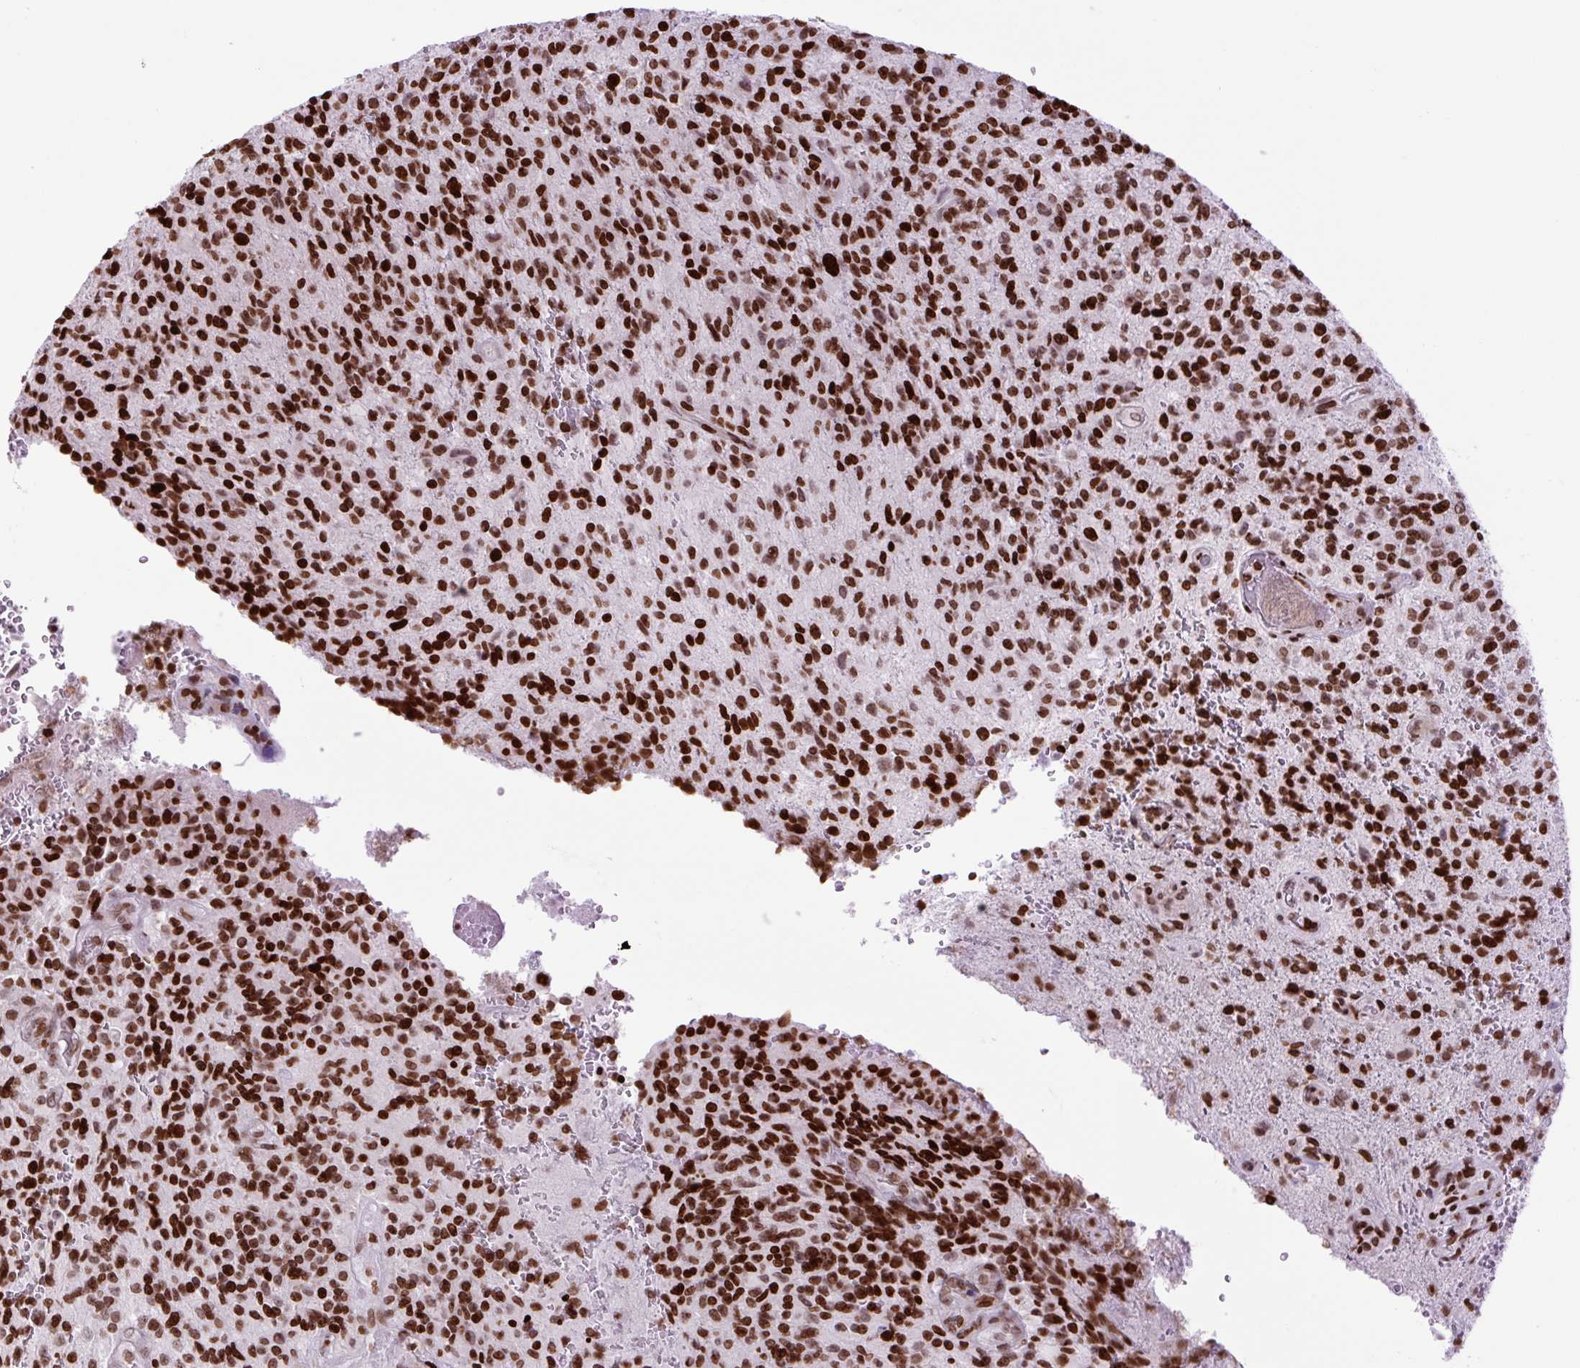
{"staining": {"intensity": "strong", "quantity": ">75%", "location": "nuclear"}, "tissue": "glioma", "cell_type": "Tumor cells", "image_type": "cancer", "snomed": [{"axis": "morphology", "description": "Normal tissue, NOS"}, {"axis": "morphology", "description": "Glioma, malignant, High grade"}, {"axis": "topography", "description": "Cerebral cortex"}], "caption": "High-grade glioma (malignant) stained for a protein shows strong nuclear positivity in tumor cells.", "gene": "H1-3", "patient": {"sex": "male", "age": 56}}